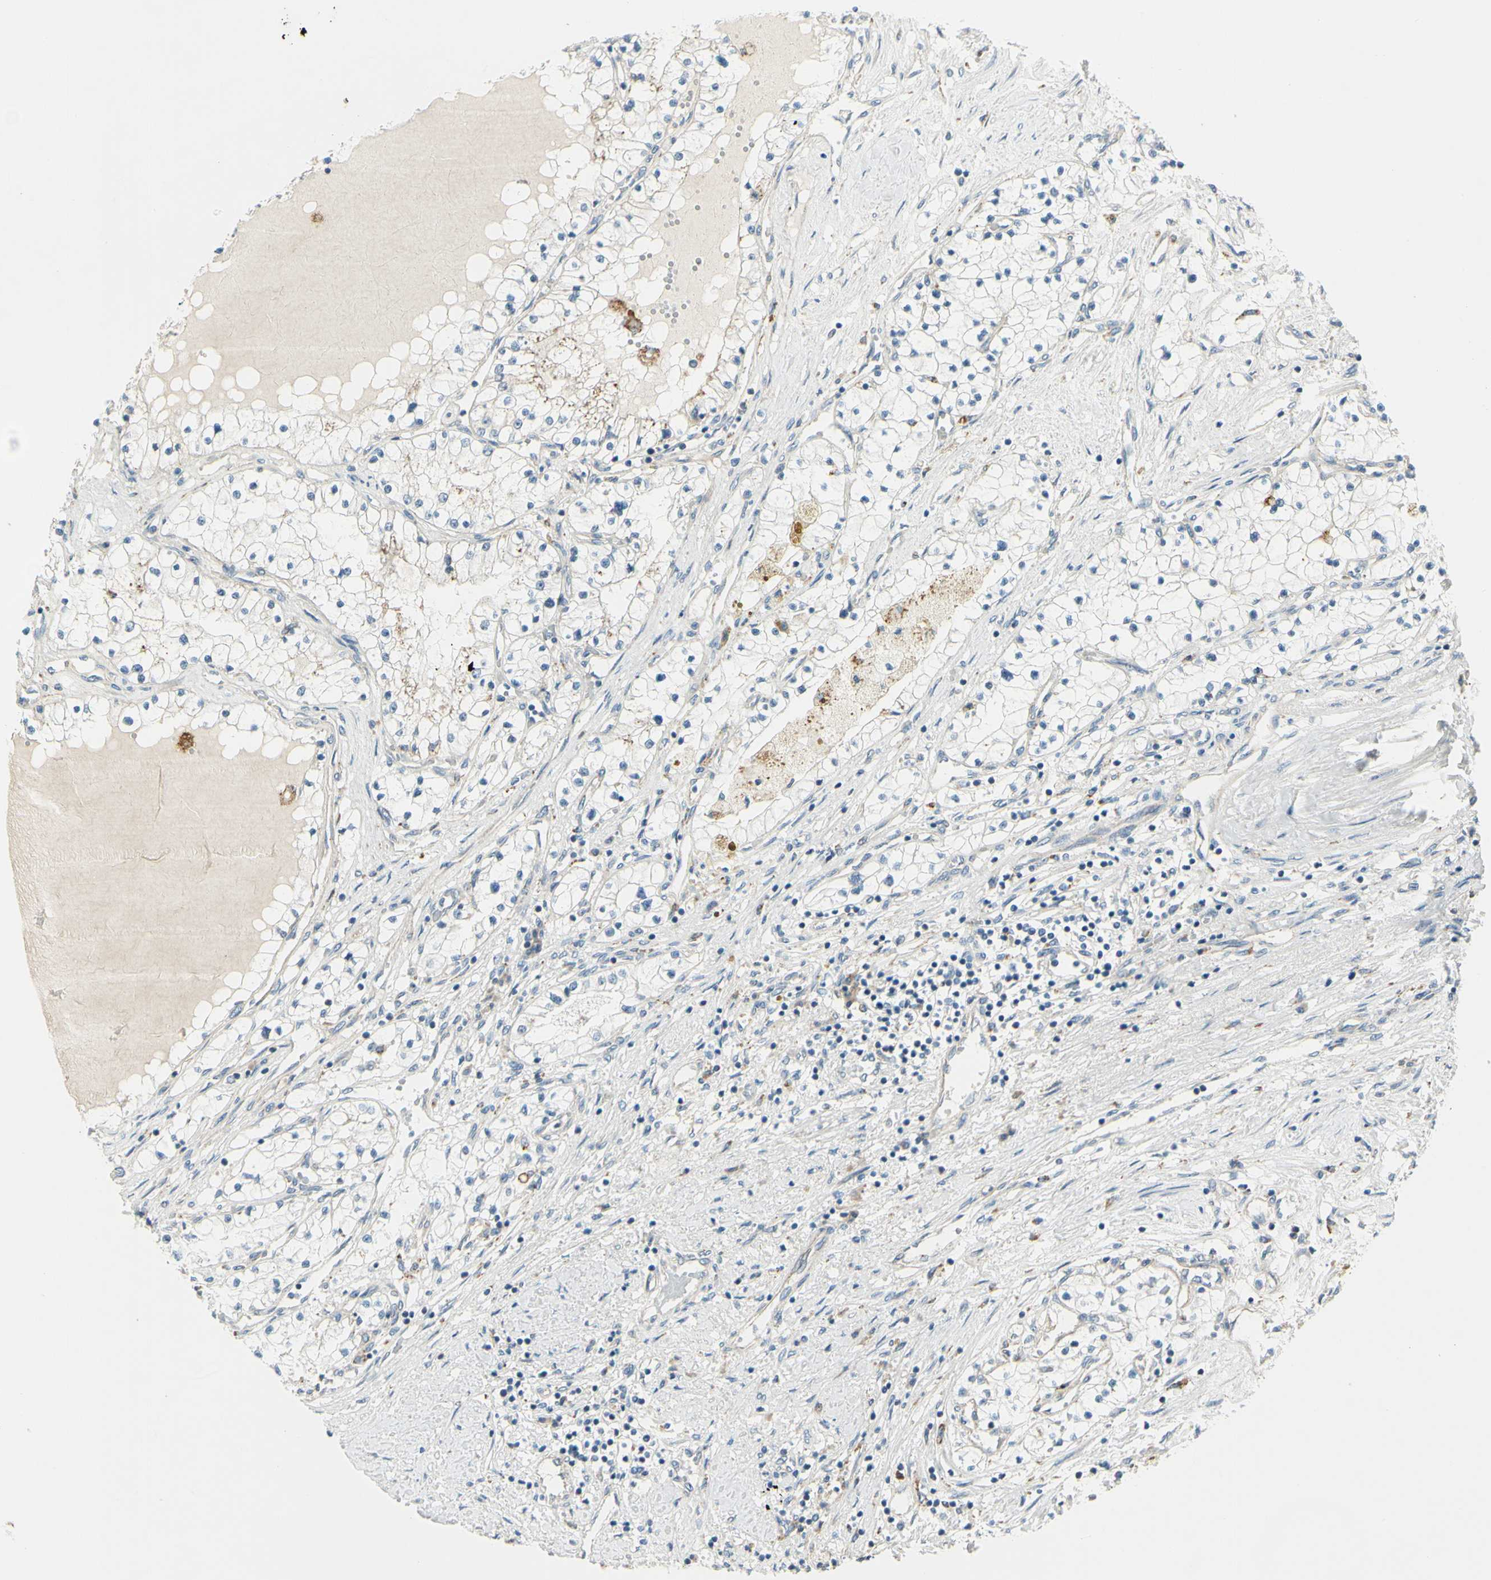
{"staining": {"intensity": "negative", "quantity": "none", "location": "none"}, "tissue": "renal cancer", "cell_type": "Tumor cells", "image_type": "cancer", "snomed": [{"axis": "morphology", "description": "Adenocarcinoma, NOS"}, {"axis": "topography", "description": "Kidney"}], "caption": "Immunohistochemical staining of human renal cancer demonstrates no significant staining in tumor cells.", "gene": "LAMA3", "patient": {"sex": "male", "age": 68}}